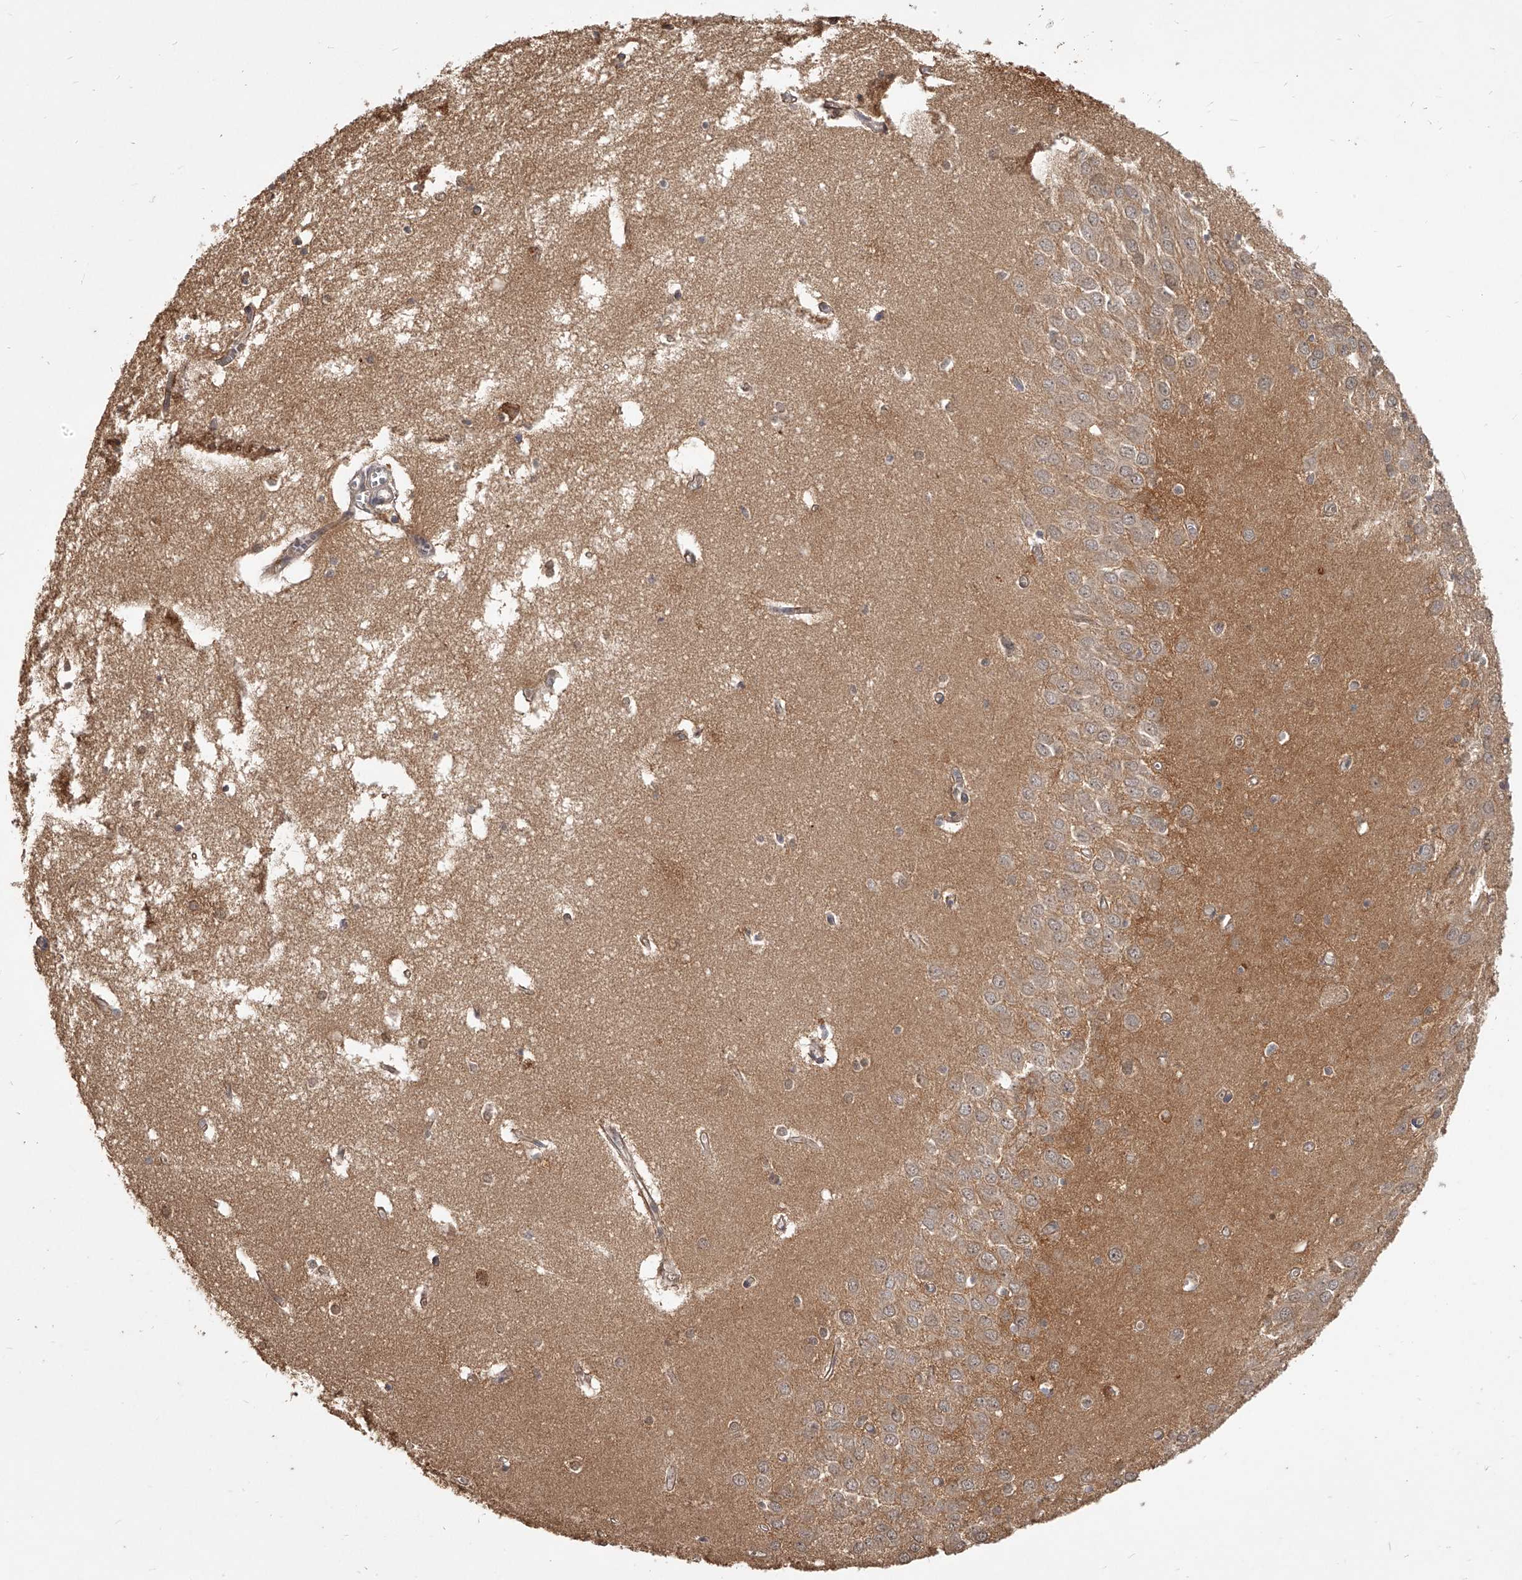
{"staining": {"intensity": "weak", "quantity": "<25%", "location": "cytoplasmic/membranous"}, "tissue": "hippocampus", "cell_type": "Glial cells", "image_type": "normal", "snomed": [{"axis": "morphology", "description": "Normal tissue, NOS"}, {"axis": "topography", "description": "Hippocampus"}], "caption": "A histopathology image of hippocampus stained for a protein reveals no brown staining in glial cells.", "gene": "SLC37A1", "patient": {"sex": "male", "age": 70}}